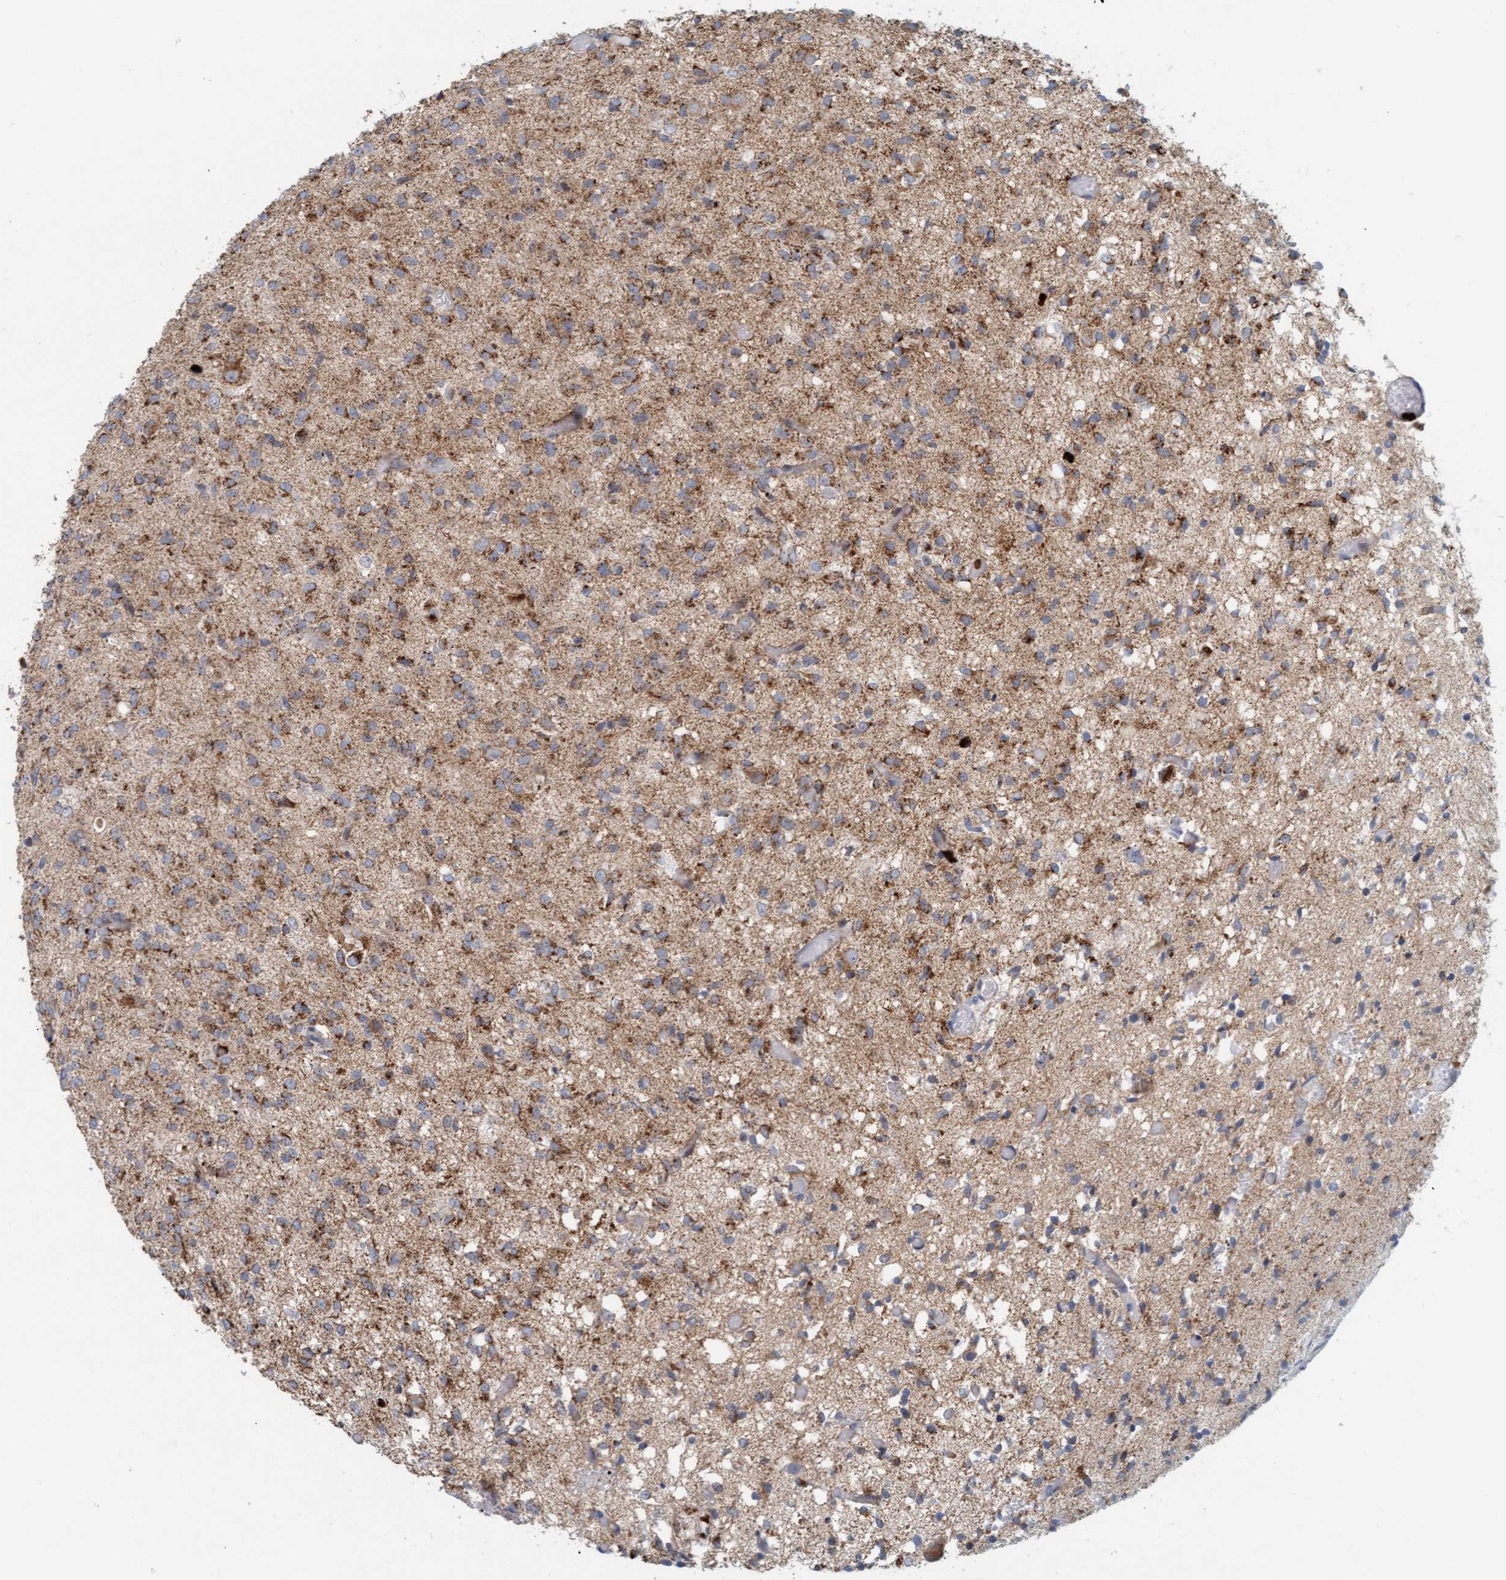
{"staining": {"intensity": "moderate", "quantity": ">75%", "location": "cytoplasmic/membranous"}, "tissue": "glioma", "cell_type": "Tumor cells", "image_type": "cancer", "snomed": [{"axis": "morphology", "description": "Glioma, malignant, High grade"}, {"axis": "topography", "description": "Brain"}], "caption": "Immunohistochemical staining of human glioma exhibits moderate cytoplasmic/membranous protein staining in approximately >75% of tumor cells.", "gene": "B9D1", "patient": {"sex": "female", "age": 59}}